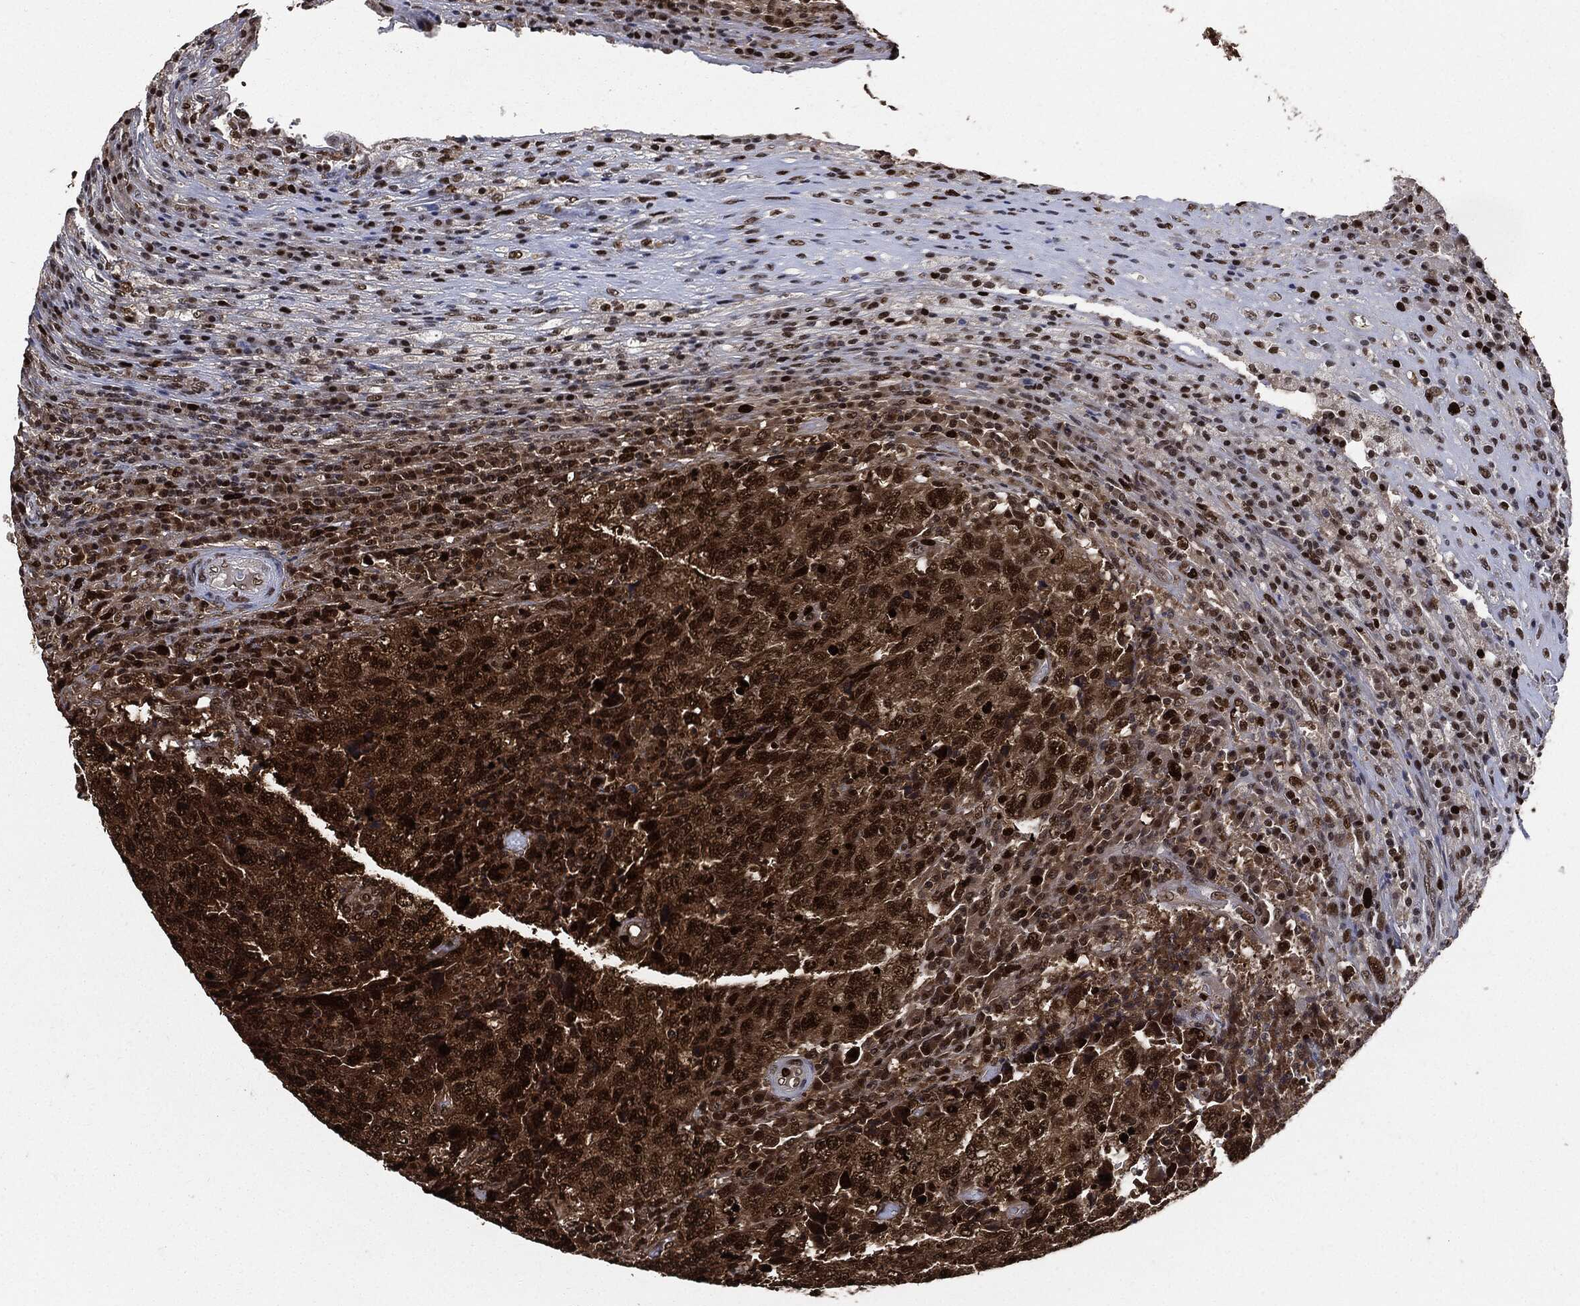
{"staining": {"intensity": "strong", "quantity": ">75%", "location": "cytoplasmic/membranous,nuclear"}, "tissue": "testis cancer", "cell_type": "Tumor cells", "image_type": "cancer", "snomed": [{"axis": "morphology", "description": "Necrosis, NOS"}, {"axis": "morphology", "description": "Carcinoma, Embryonal, NOS"}, {"axis": "topography", "description": "Testis"}], "caption": "The immunohistochemical stain labels strong cytoplasmic/membranous and nuclear positivity in tumor cells of testis cancer tissue.", "gene": "PCNA", "patient": {"sex": "male", "age": 19}}